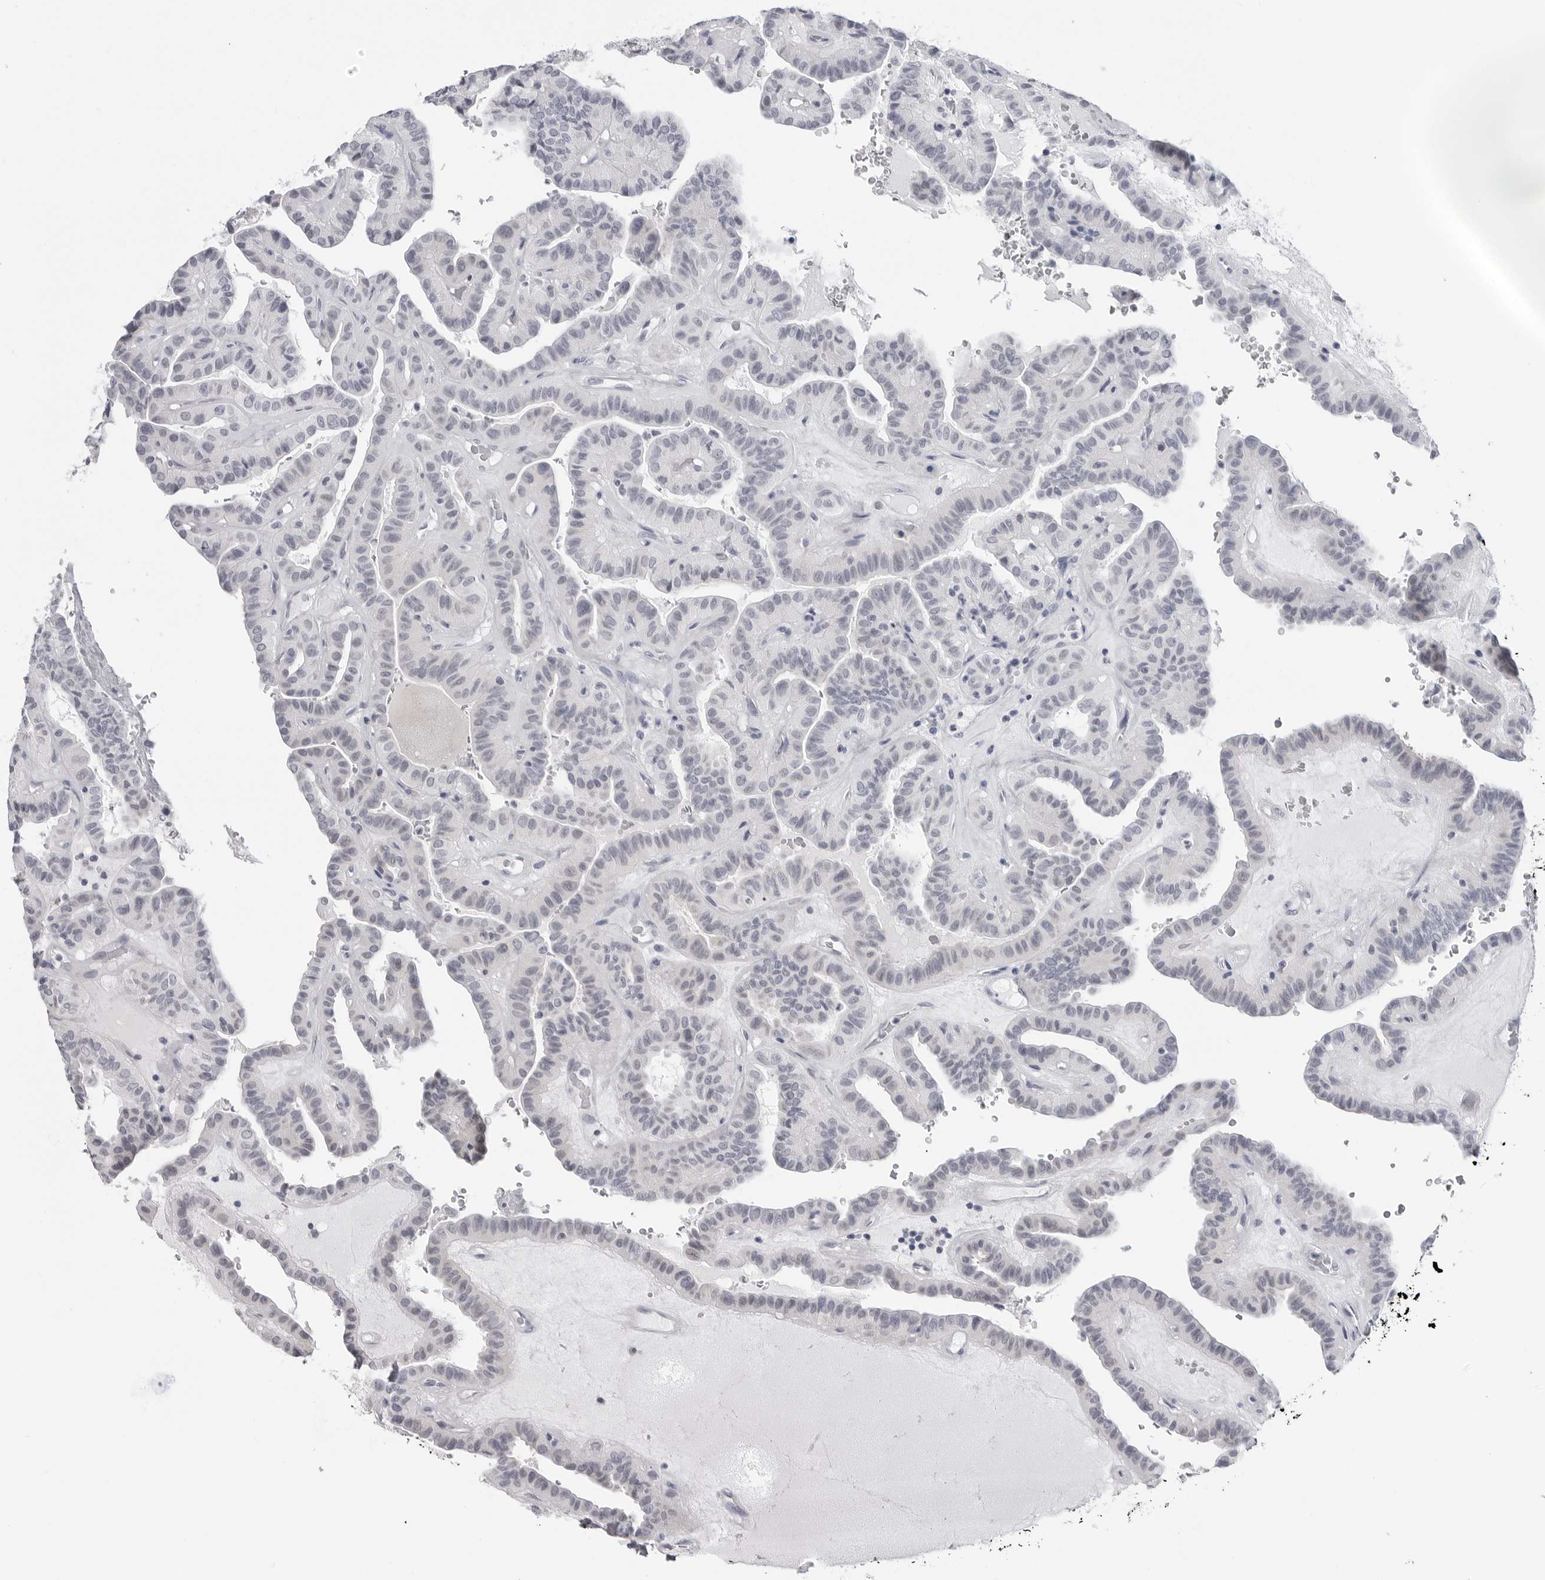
{"staining": {"intensity": "negative", "quantity": "none", "location": "none"}, "tissue": "thyroid cancer", "cell_type": "Tumor cells", "image_type": "cancer", "snomed": [{"axis": "morphology", "description": "Papillary adenocarcinoma, NOS"}, {"axis": "topography", "description": "Thyroid gland"}], "caption": "Human papillary adenocarcinoma (thyroid) stained for a protein using immunohistochemistry displays no expression in tumor cells.", "gene": "PGA3", "patient": {"sex": "male", "age": 77}}